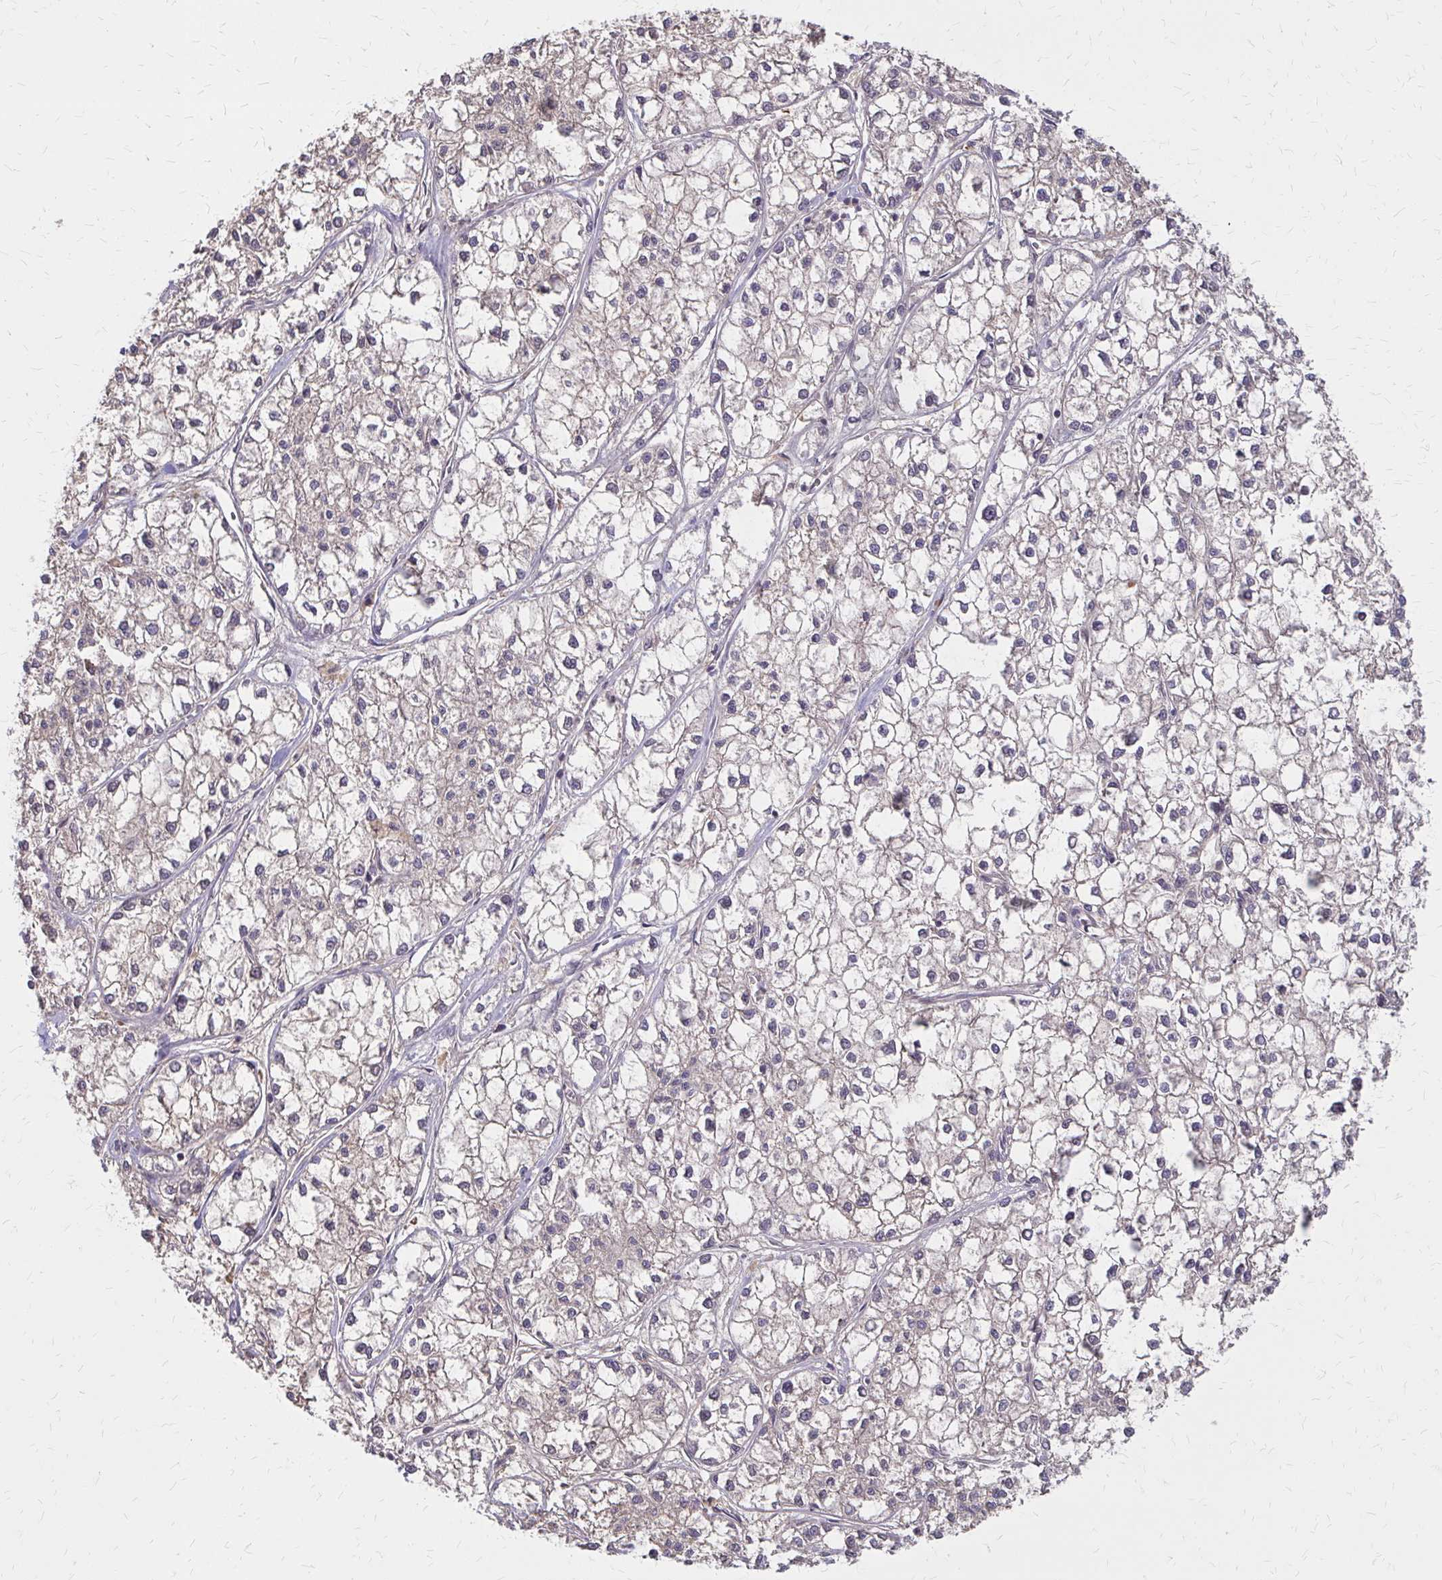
{"staining": {"intensity": "negative", "quantity": "none", "location": "none"}, "tissue": "liver cancer", "cell_type": "Tumor cells", "image_type": "cancer", "snomed": [{"axis": "morphology", "description": "Carcinoma, Hepatocellular, NOS"}, {"axis": "topography", "description": "Liver"}], "caption": "IHC micrograph of human liver cancer (hepatocellular carcinoma) stained for a protein (brown), which reveals no expression in tumor cells.", "gene": "IFI44L", "patient": {"sex": "female", "age": 43}}